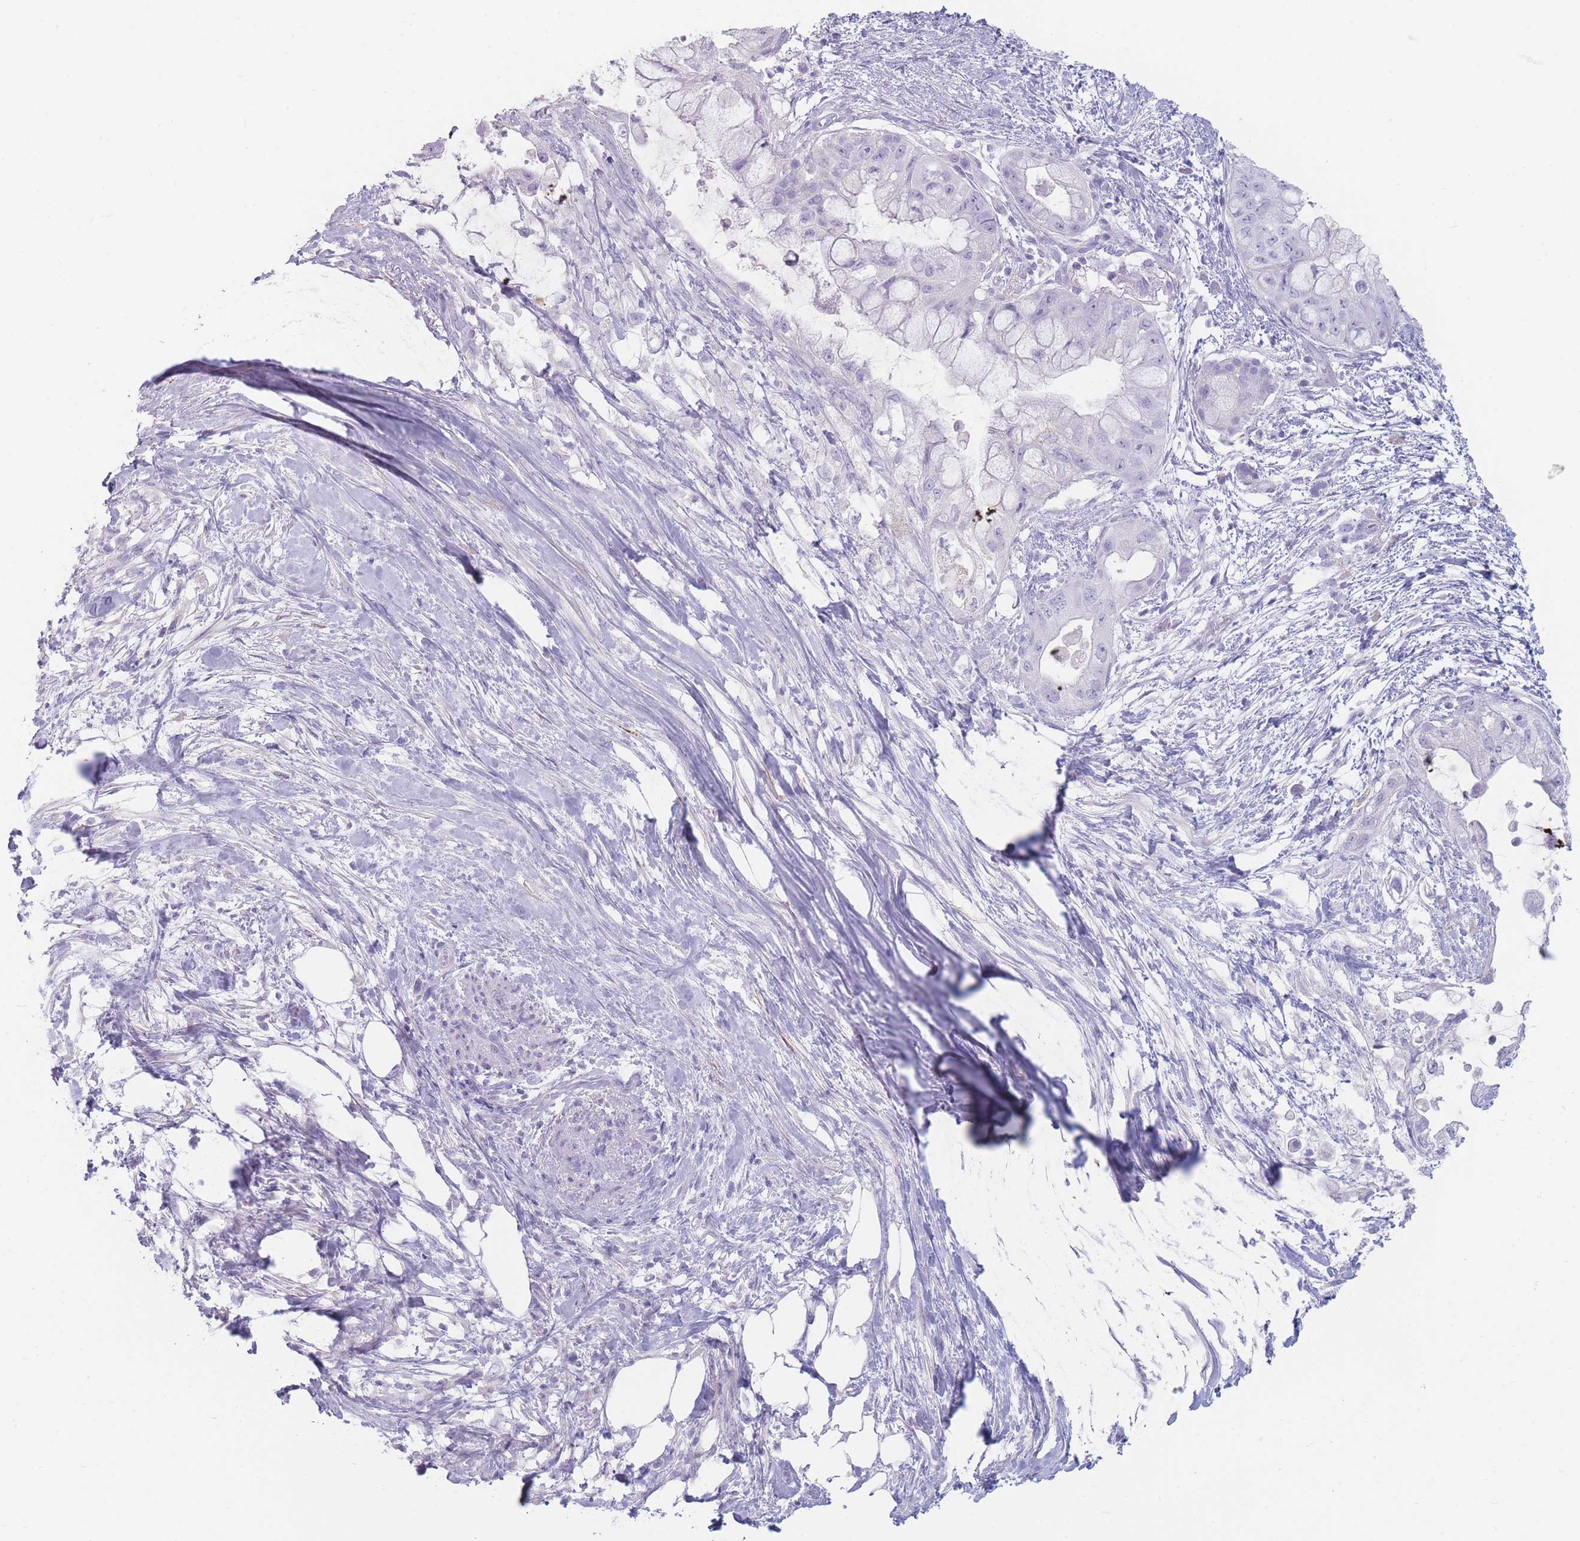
{"staining": {"intensity": "negative", "quantity": "none", "location": "none"}, "tissue": "pancreatic cancer", "cell_type": "Tumor cells", "image_type": "cancer", "snomed": [{"axis": "morphology", "description": "Adenocarcinoma, NOS"}, {"axis": "topography", "description": "Pancreas"}], "caption": "This is an immunohistochemistry histopathology image of pancreatic cancer (adenocarcinoma). There is no expression in tumor cells.", "gene": "GPR12", "patient": {"sex": "male", "age": 48}}